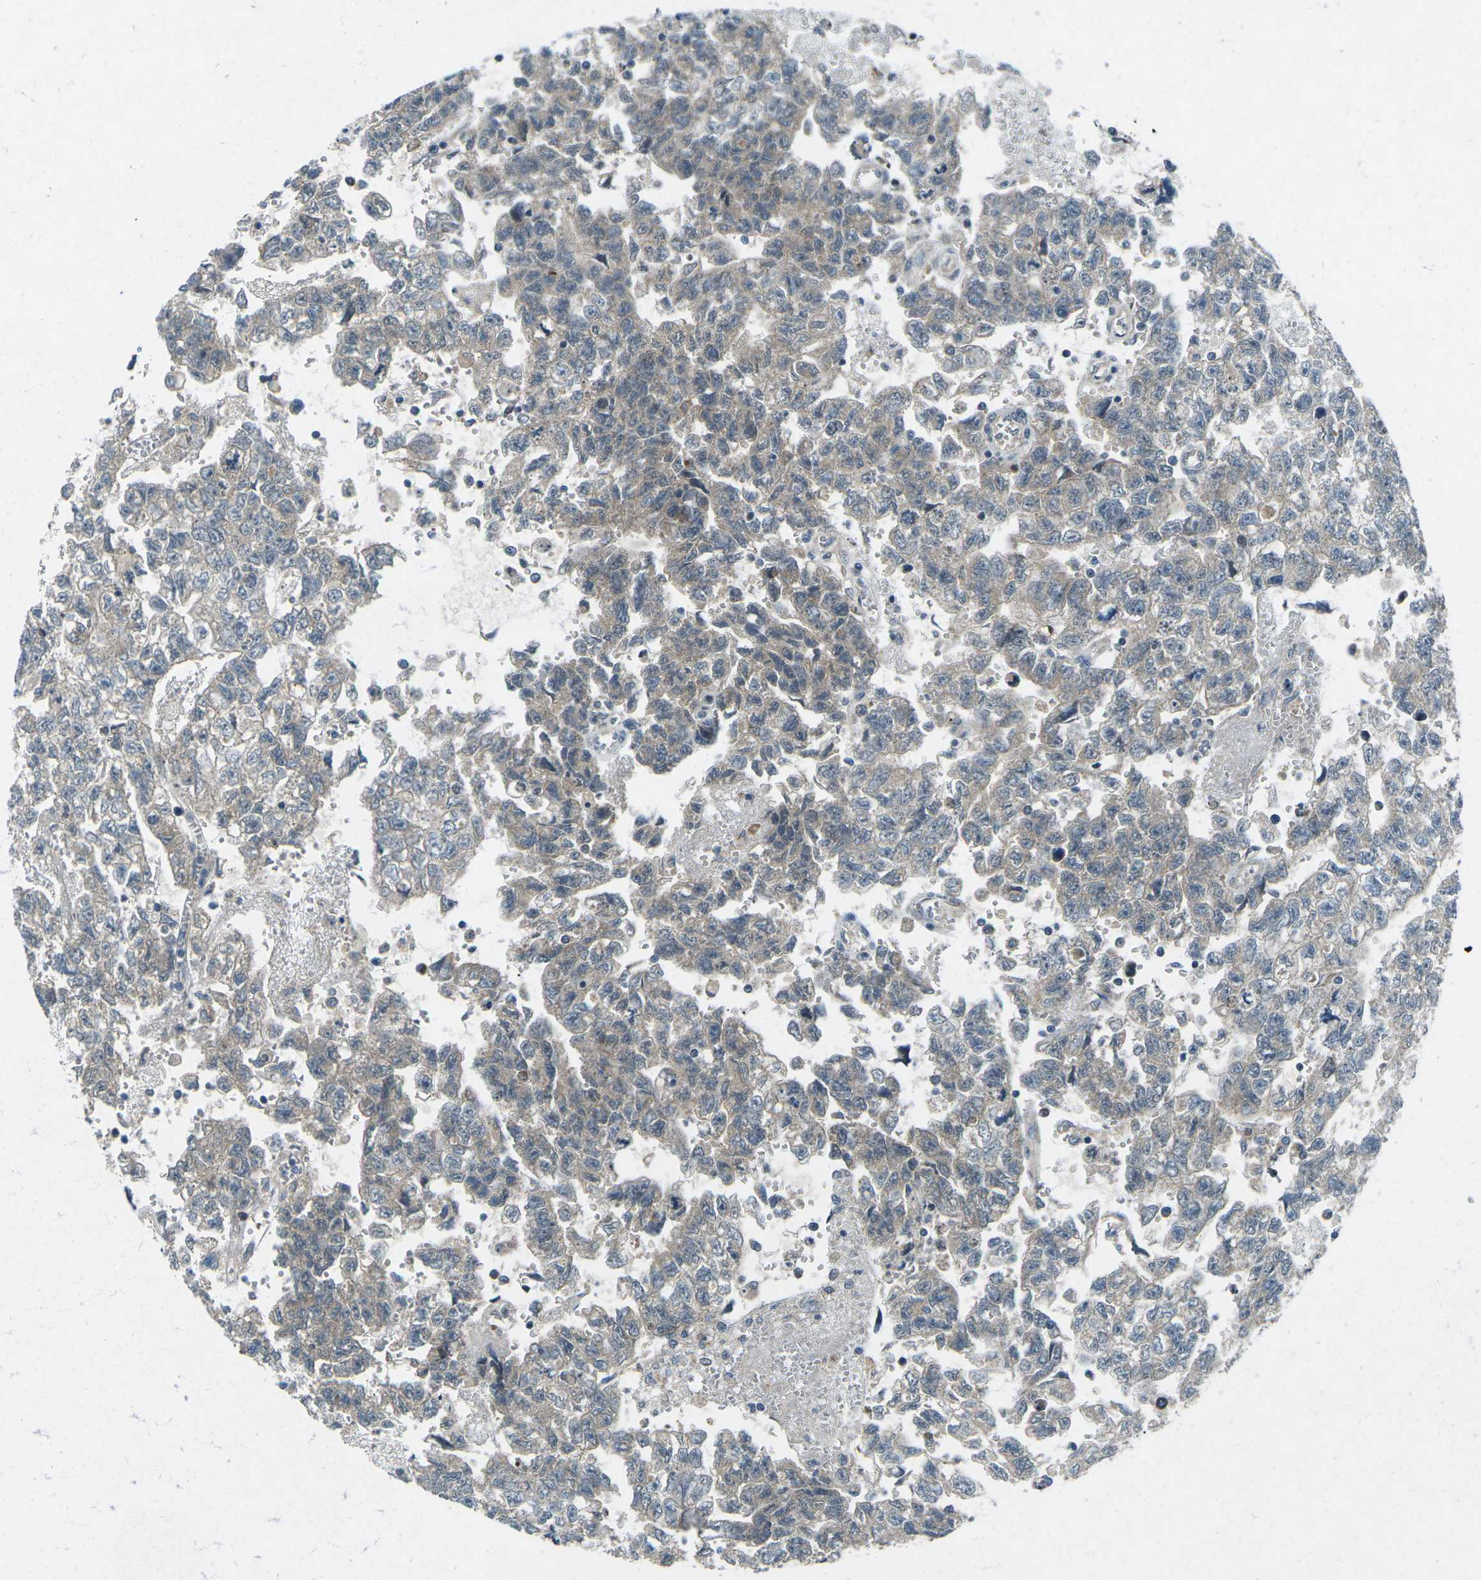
{"staining": {"intensity": "weak", "quantity": "<25%", "location": "cytoplasmic/membranous"}, "tissue": "testis cancer", "cell_type": "Tumor cells", "image_type": "cancer", "snomed": [{"axis": "morphology", "description": "Seminoma, NOS"}, {"axis": "morphology", "description": "Carcinoma, Embryonal, NOS"}, {"axis": "topography", "description": "Testis"}], "caption": "Tumor cells are negative for brown protein staining in testis seminoma. (Immunohistochemistry, brightfield microscopy, high magnification).", "gene": "CDK16", "patient": {"sex": "male", "age": 38}}